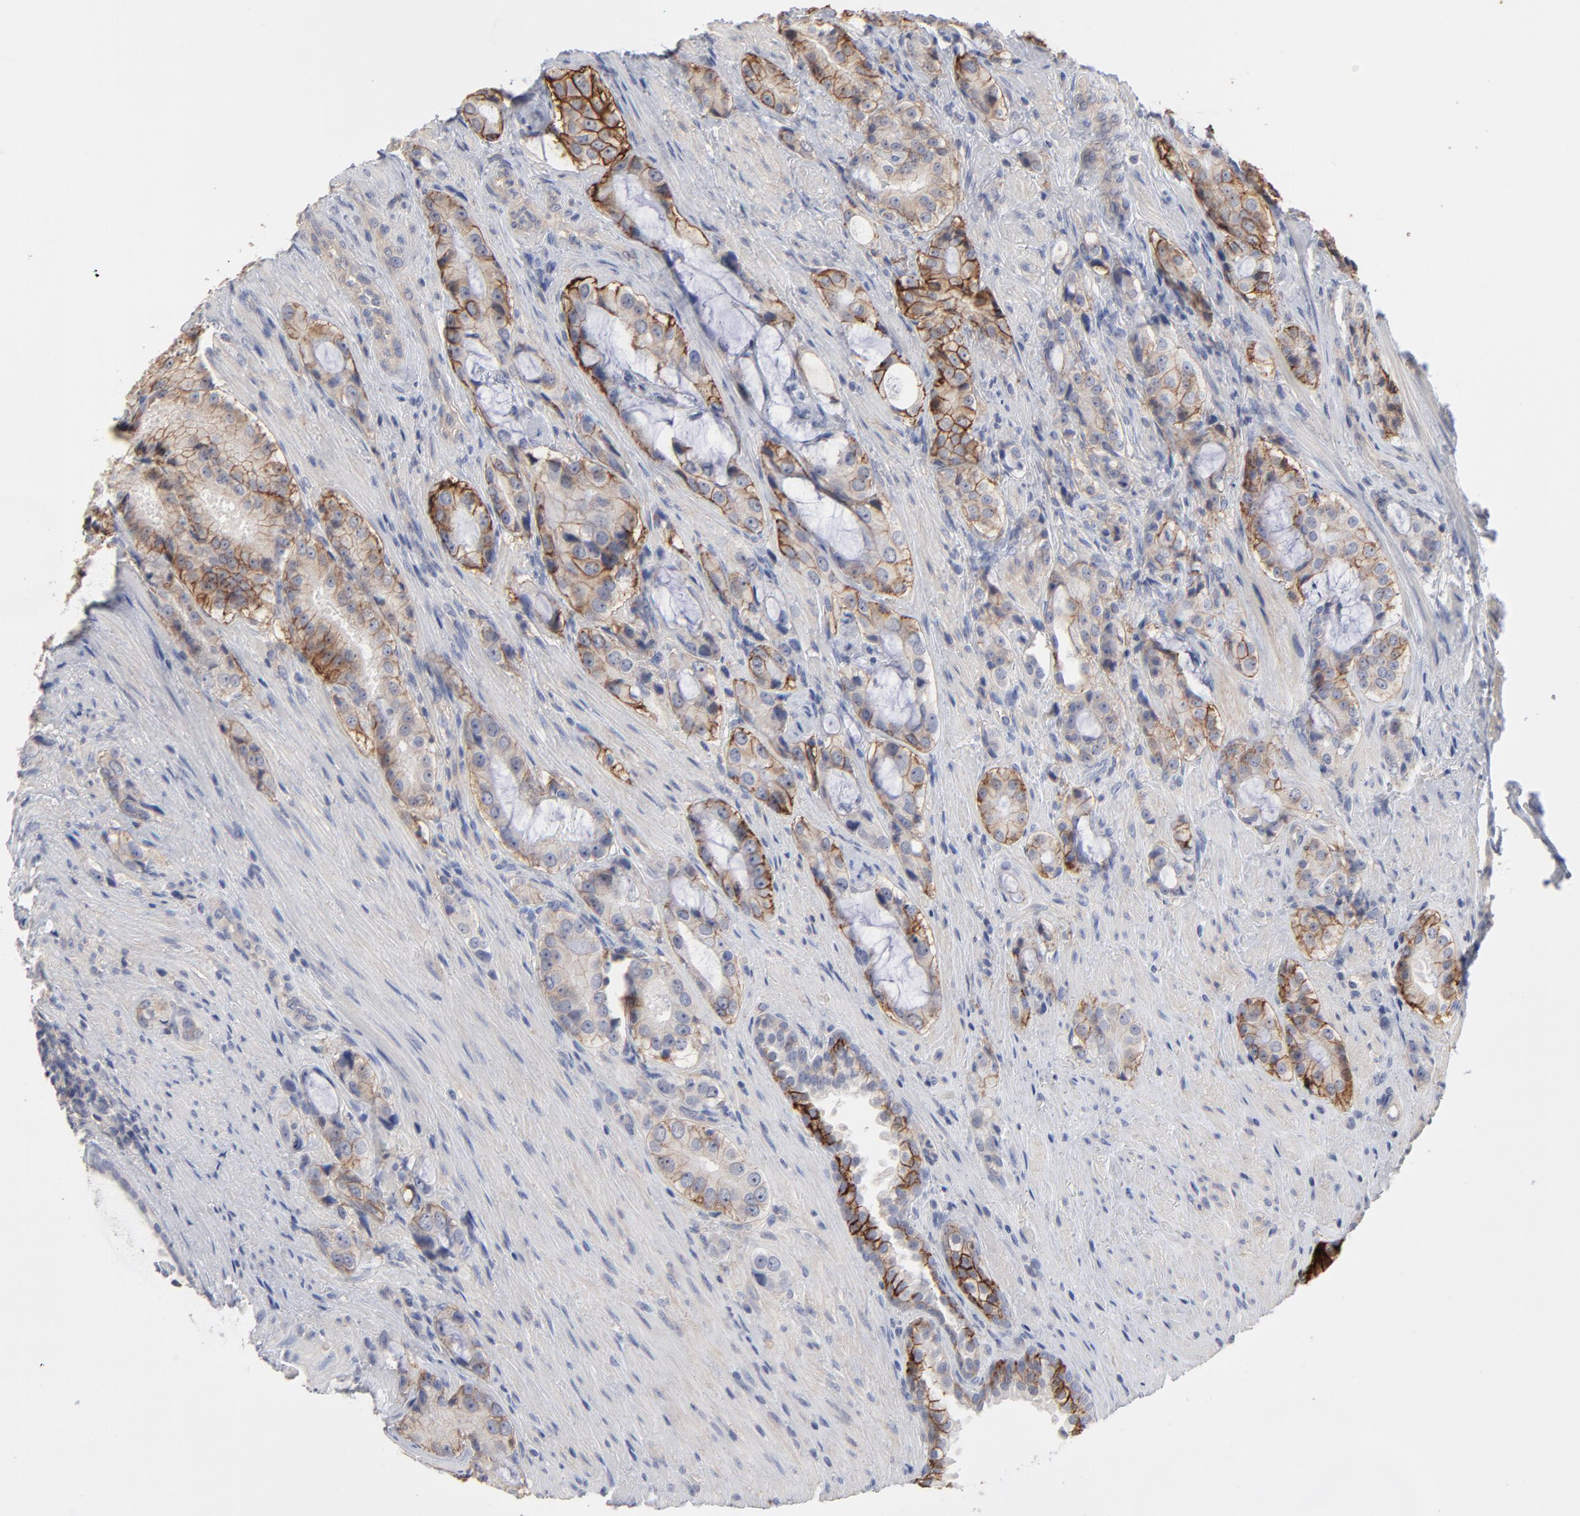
{"staining": {"intensity": "strong", "quantity": ">75%", "location": "cytoplasmic/membranous"}, "tissue": "prostate cancer", "cell_type": "Tumor cells", "image_type": "cancer", "snomed": [{"axis": "morphology", "description": "Adenocarcinoma, High grade"}, {"axis": "topography", "description": "Prostate"}], "caption": "Protein staining of high-grade adenocarcinoma (prostate) tissue exhibits strong cytoplasmic/membranous expression in about >75% of tumor cells.", "gene": "SLC16A1", "patient": {"sex": "male", "age": 72}}